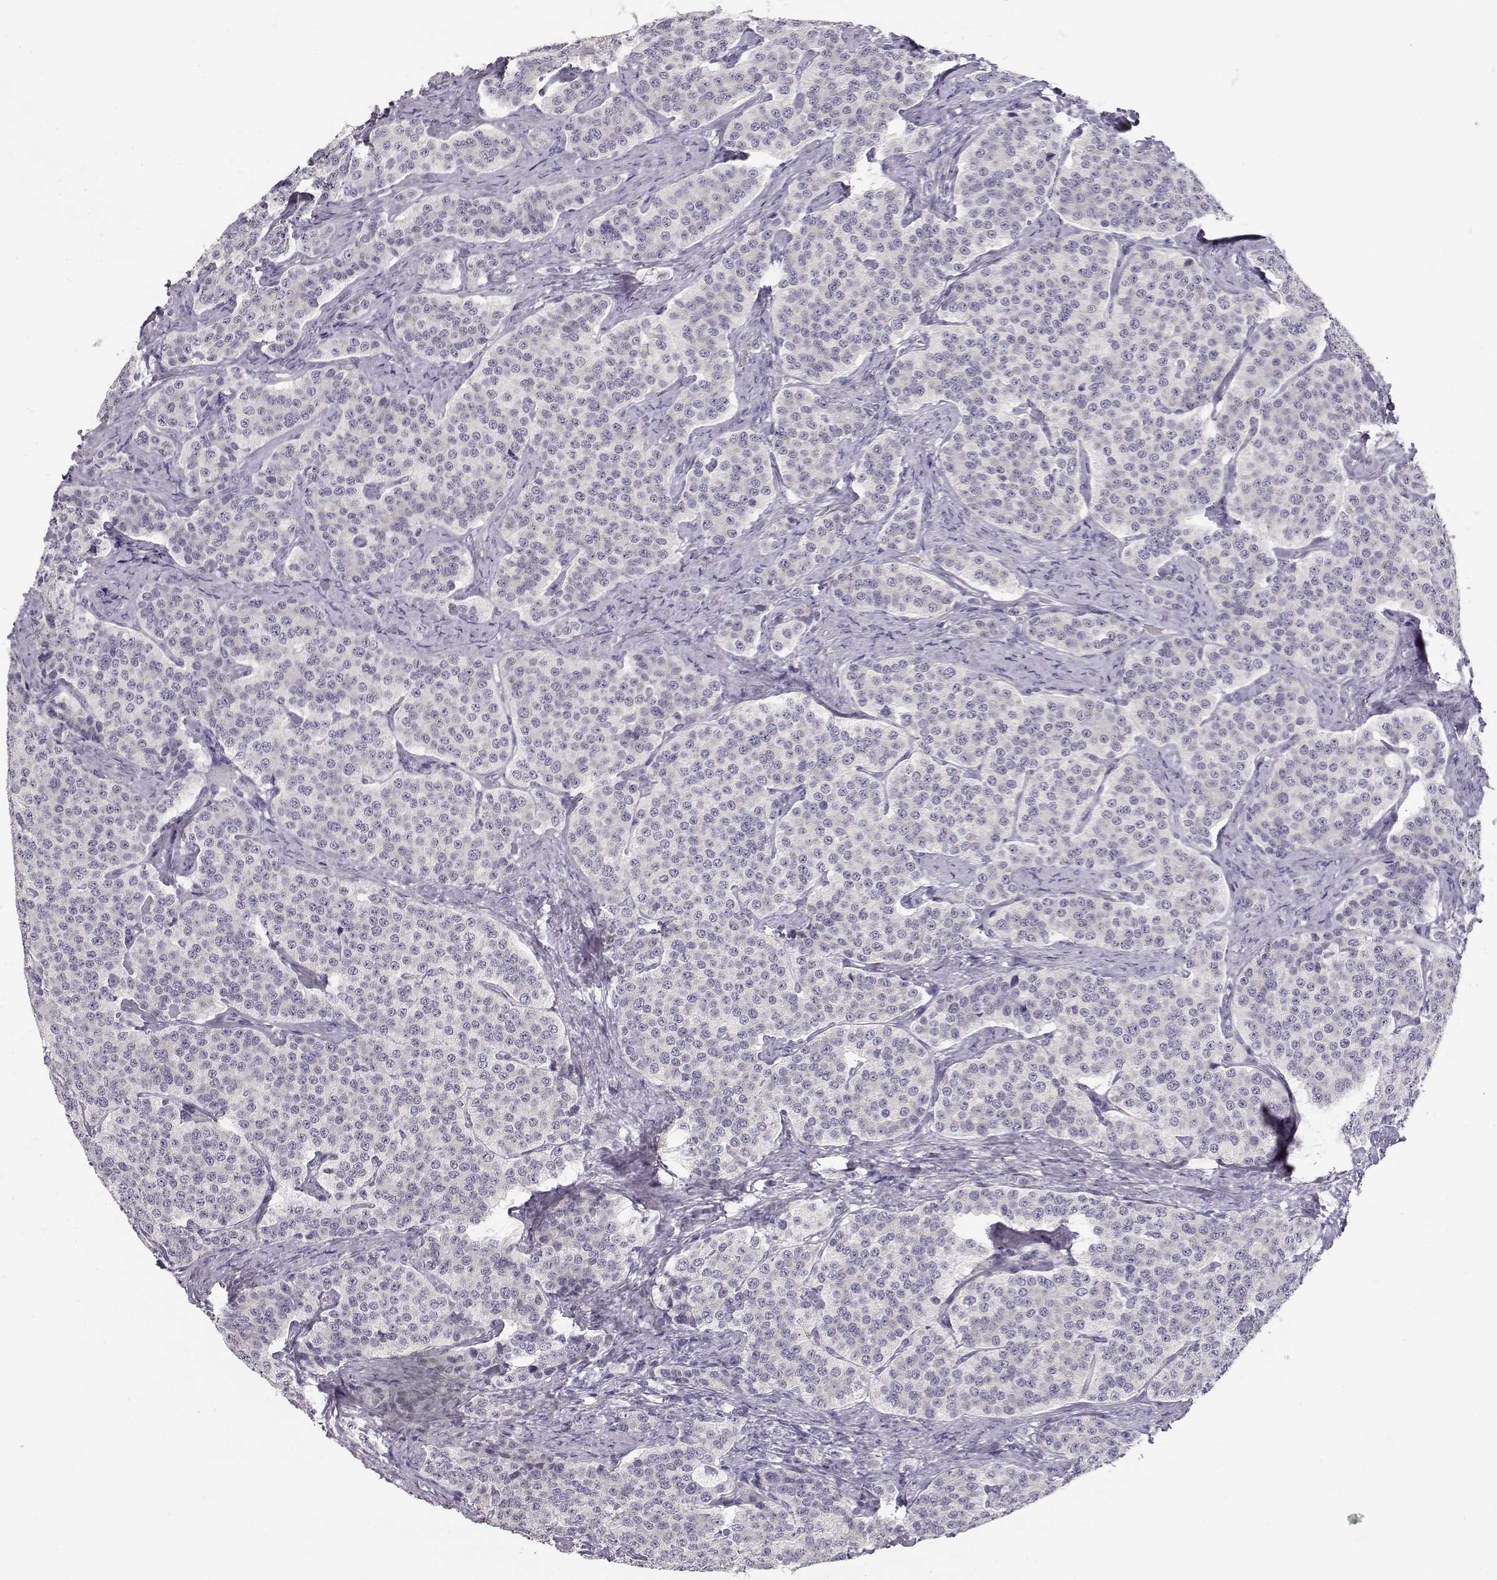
{"staining": {"intensity": "negative", "quantity": "none", "location": "none"}, "tissue": "carcinoid", "cell_type": "Tumor cells", "image_type": "cancer", "snomed": [{"axis": "morphology", "description": "Carcinoid, malignant, NOS"}, {"axis": "topography", "description": "Small intestine"}], "caption": "High power microscopy photomicrograph of an immunohistochemistry (IHC) photomicrograph of malignant carcinoid, revealing no significant positivity in tumor cells. (DAB immunohistochemistry, high magnification).", "gene": "TTC26", "patient": {"sex": "female", "age": 58}}